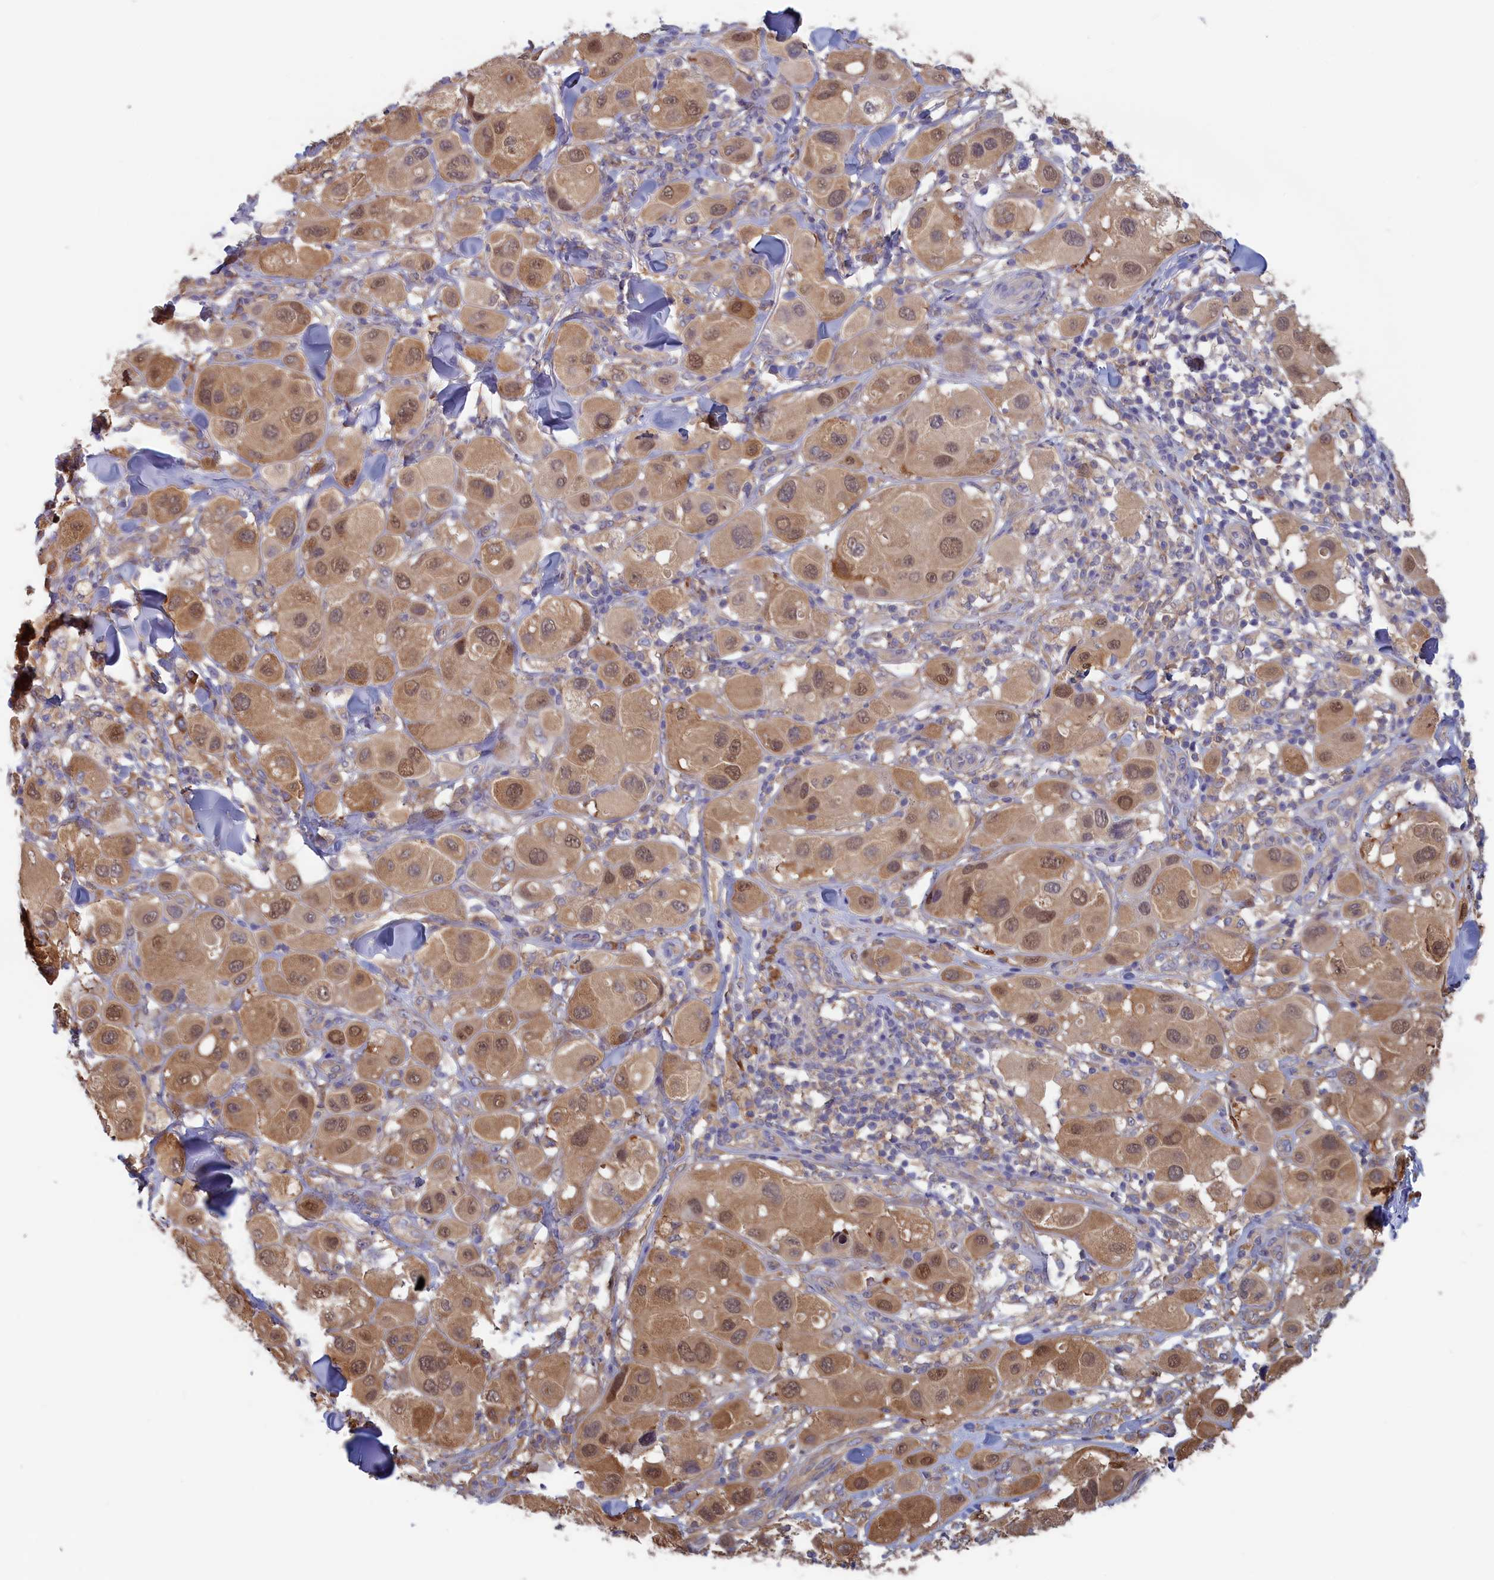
{"staining": {"intensity": "moderate", "quantity": ">75%", "location": "cytoplasmic/membranous,nuclear"}, "tissue": "melanoma", "cell_type": "Tumor cells", "image_type": "cancer", "snomed": [{"axis": "morphology", "description": "Malignant melanoma, Metastatic site"}, {"axis": "topography", "description": "Skin"}], "caption": "Immunohistochemistry (IHC) micrograph of neoplastic tissue: malignant melanoma (metastatic site) stained using immunohistochemistry shows medium levels of moderate protein expression localized specifically in the cytoplasmic/membranous and nuclear of tumor cells, appearing as a cytoplasmic/membranous and nuclear brown color.", "gene": "SYNDIG1L", "patient": {"sex": "male", "age": 41}}